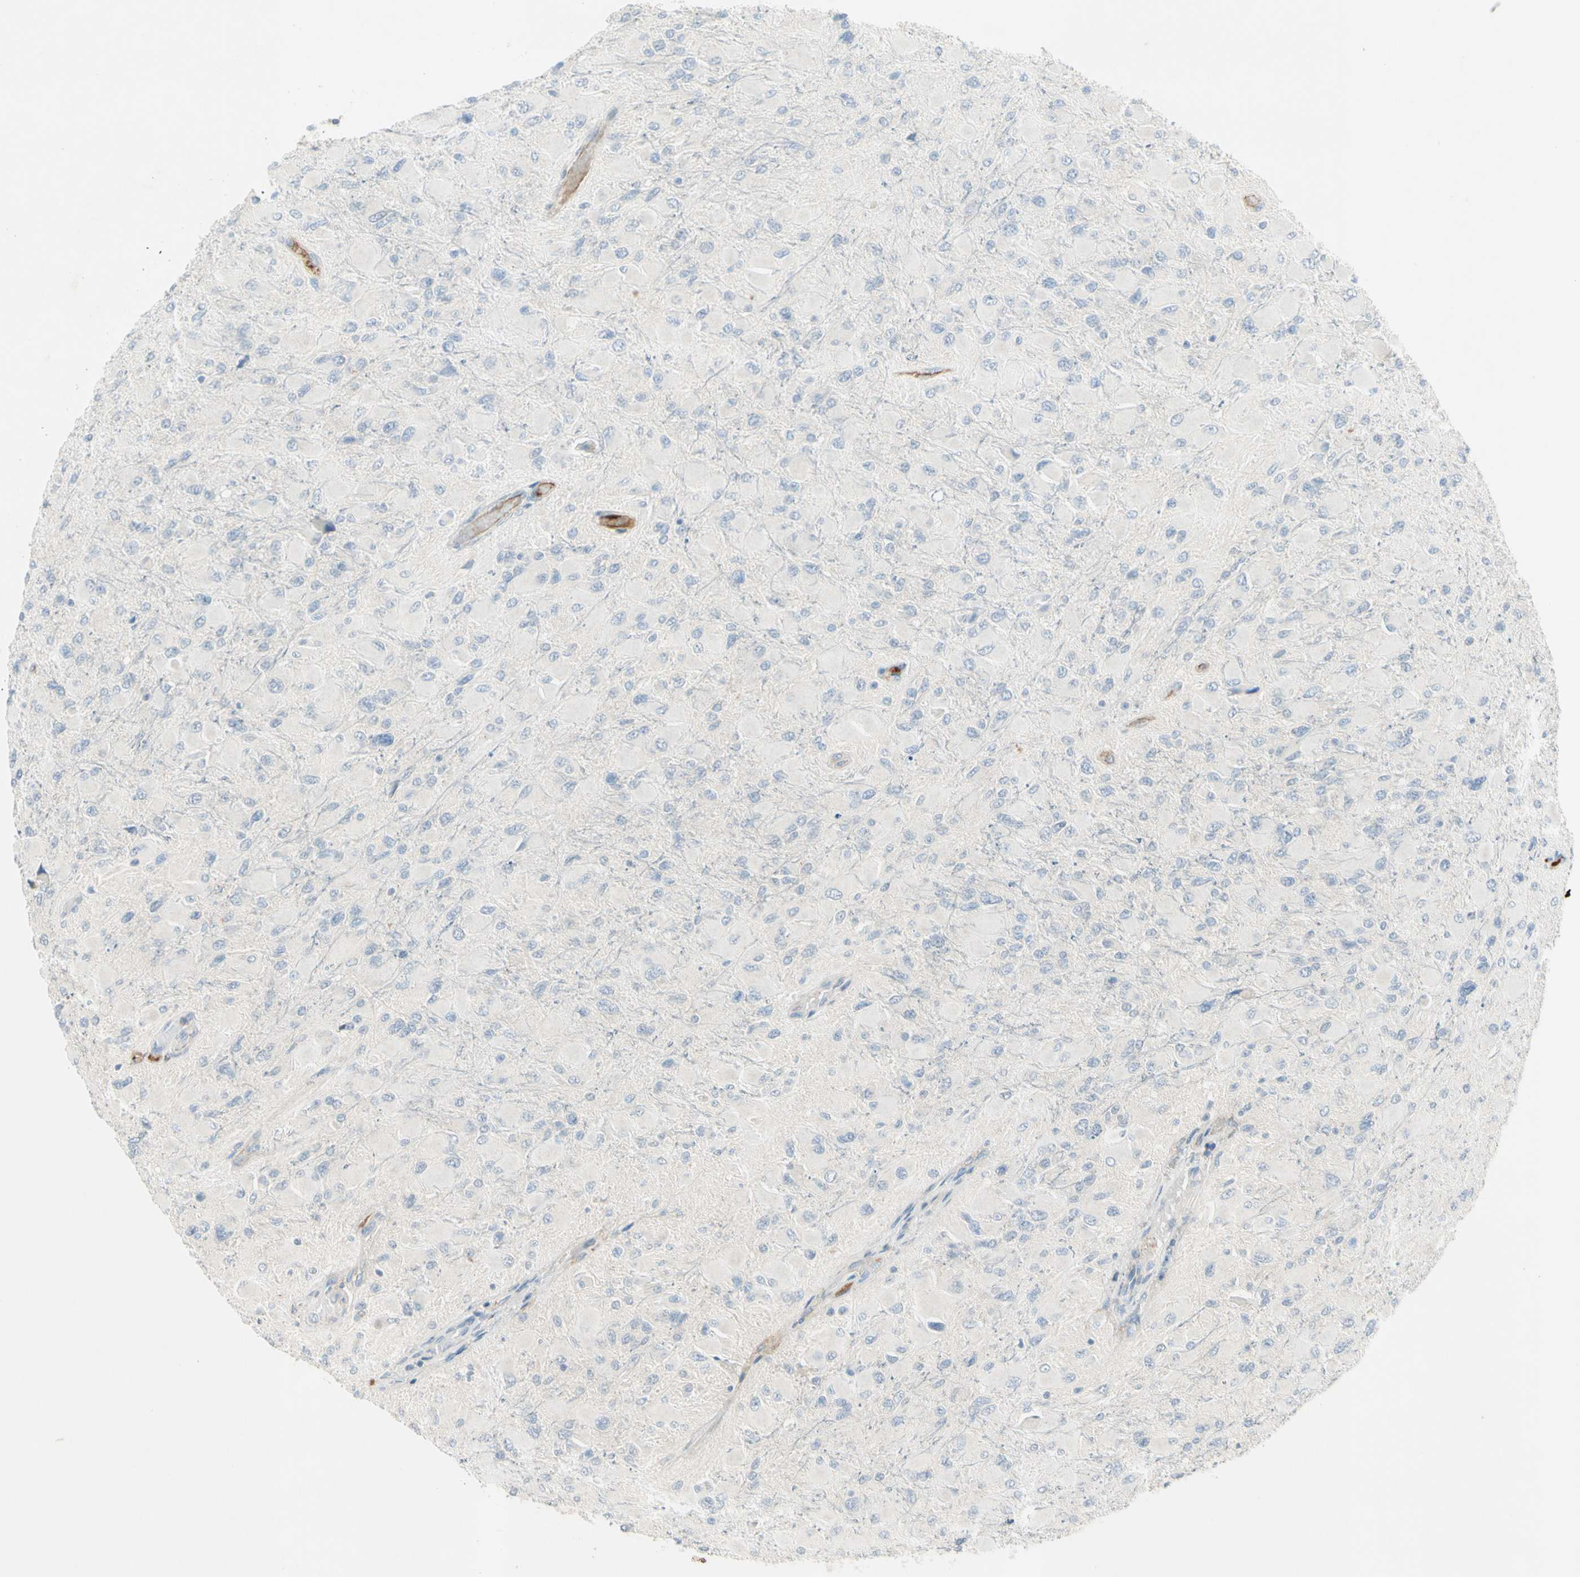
{"staining": {"intensity": "negative", "quantity": "none", "location": "none"}, "tissue": "glioma", "cell_type": "Tumor cells", "image_type": "cancer", "snomed": [{"axis": "morphology", "description": "Glioma, malignant, High grade"}, {"axis": "topography", "description": "Cerebral cortex"}], "caption": "IHC of human malignant glioma (high-grade) exhibits no staining in tumor cells.", "gene": "SERPIND1", "patient": {"sex": "female", "age": 36}}